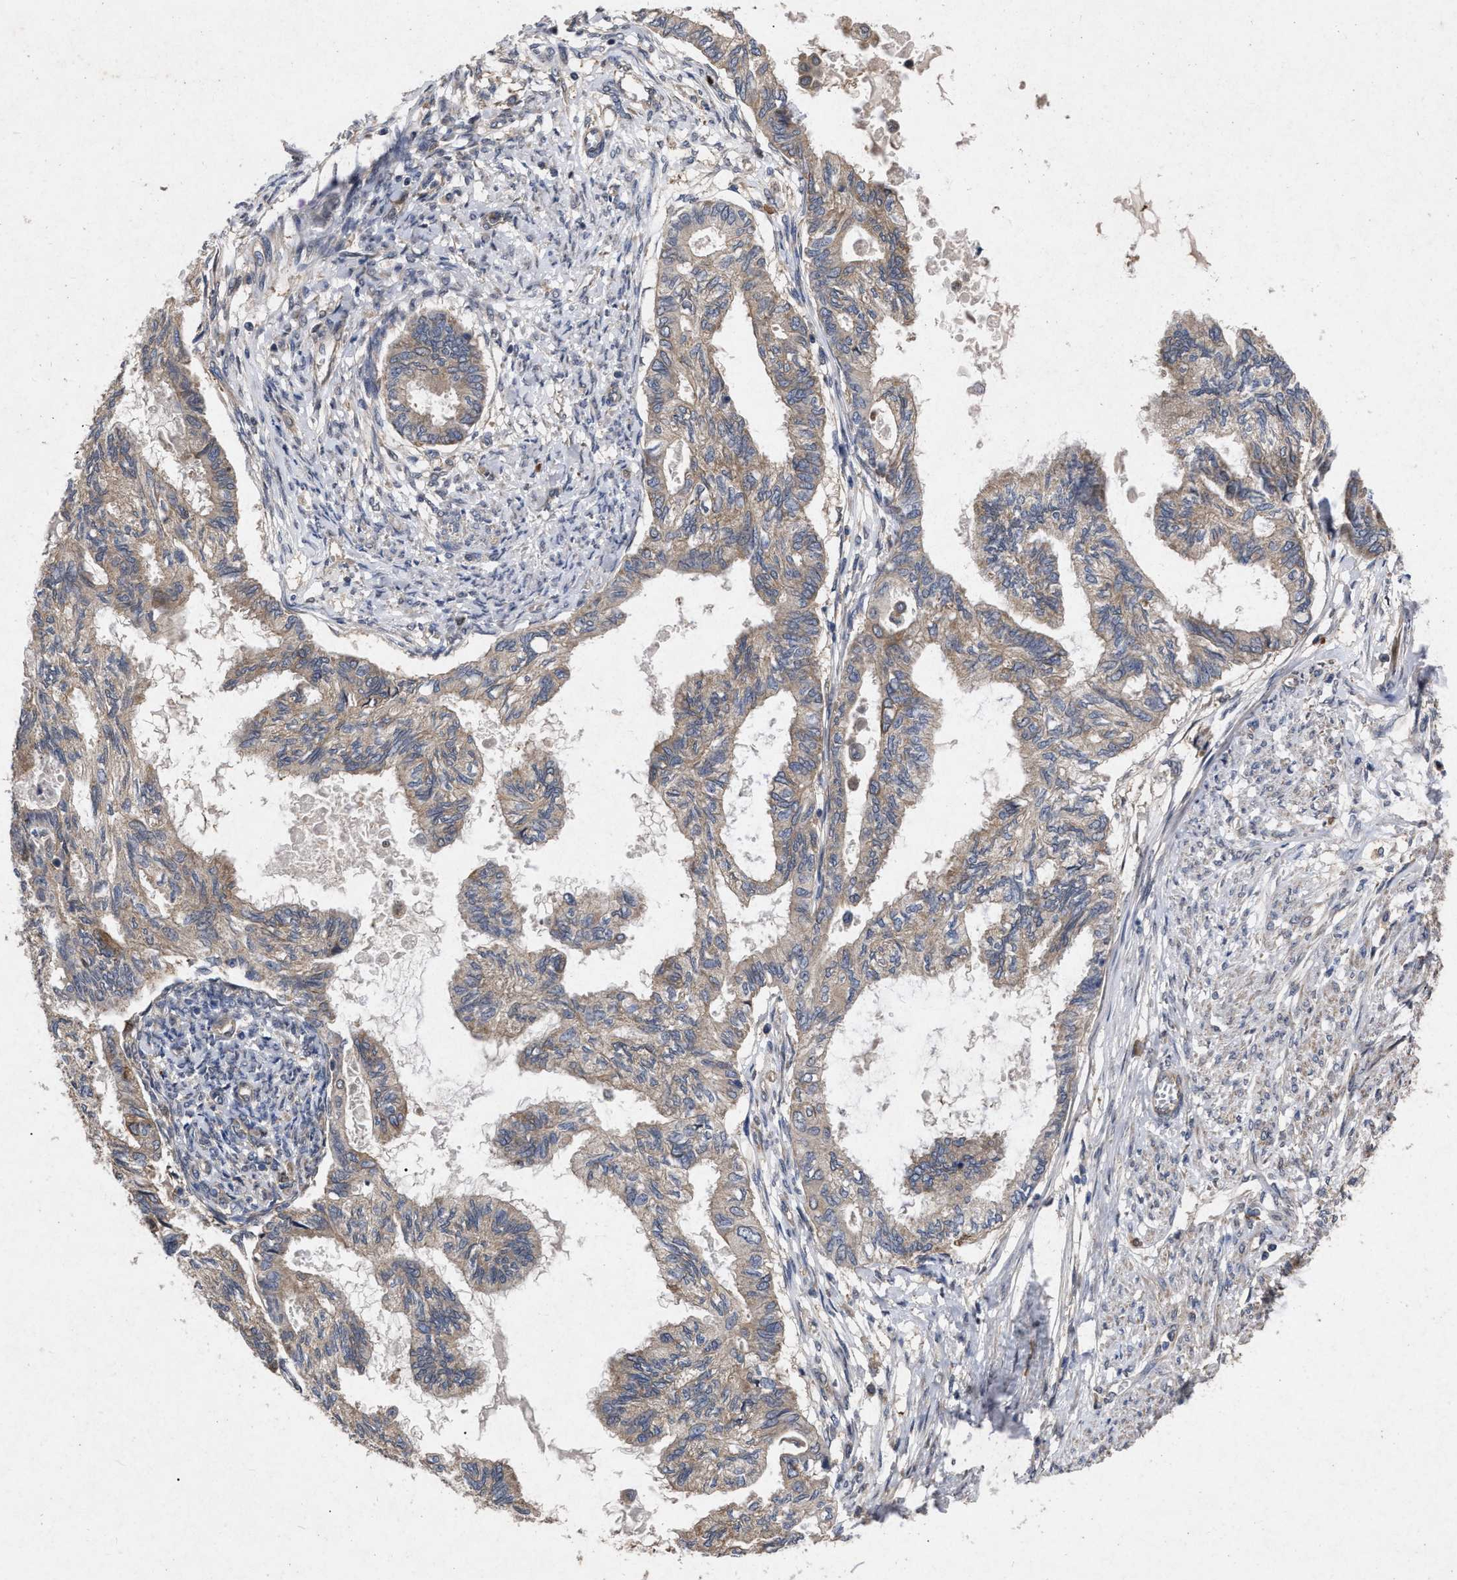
{"staining": {"intensity": "weak", "quantity": ">75%", "location": "cytoplasmic/membranous"}, "tissue": "cervical cancer", "cell_type": "Tumor cells", "image_type": "cancer", "snomed": [{"axis": "morphology", "description": "Normal tissue, NOS"}, {"axis": "morphology", "description": "Adenocarcinoma, NOS"}, {"axis": "topography", "description": "Cervix"}, {"axis": "topography", "description": "Endometrium"}], "caption": "Immunohistochemistry (DAB (3,3'-diaminobenzidine)) staining of human cervical cancer displays weak cytoplasmic/membranous protein expression in about >75% of tumor cells.", "gene": "CDKN2C", "patient": {"sex": "female", "age": 86}}